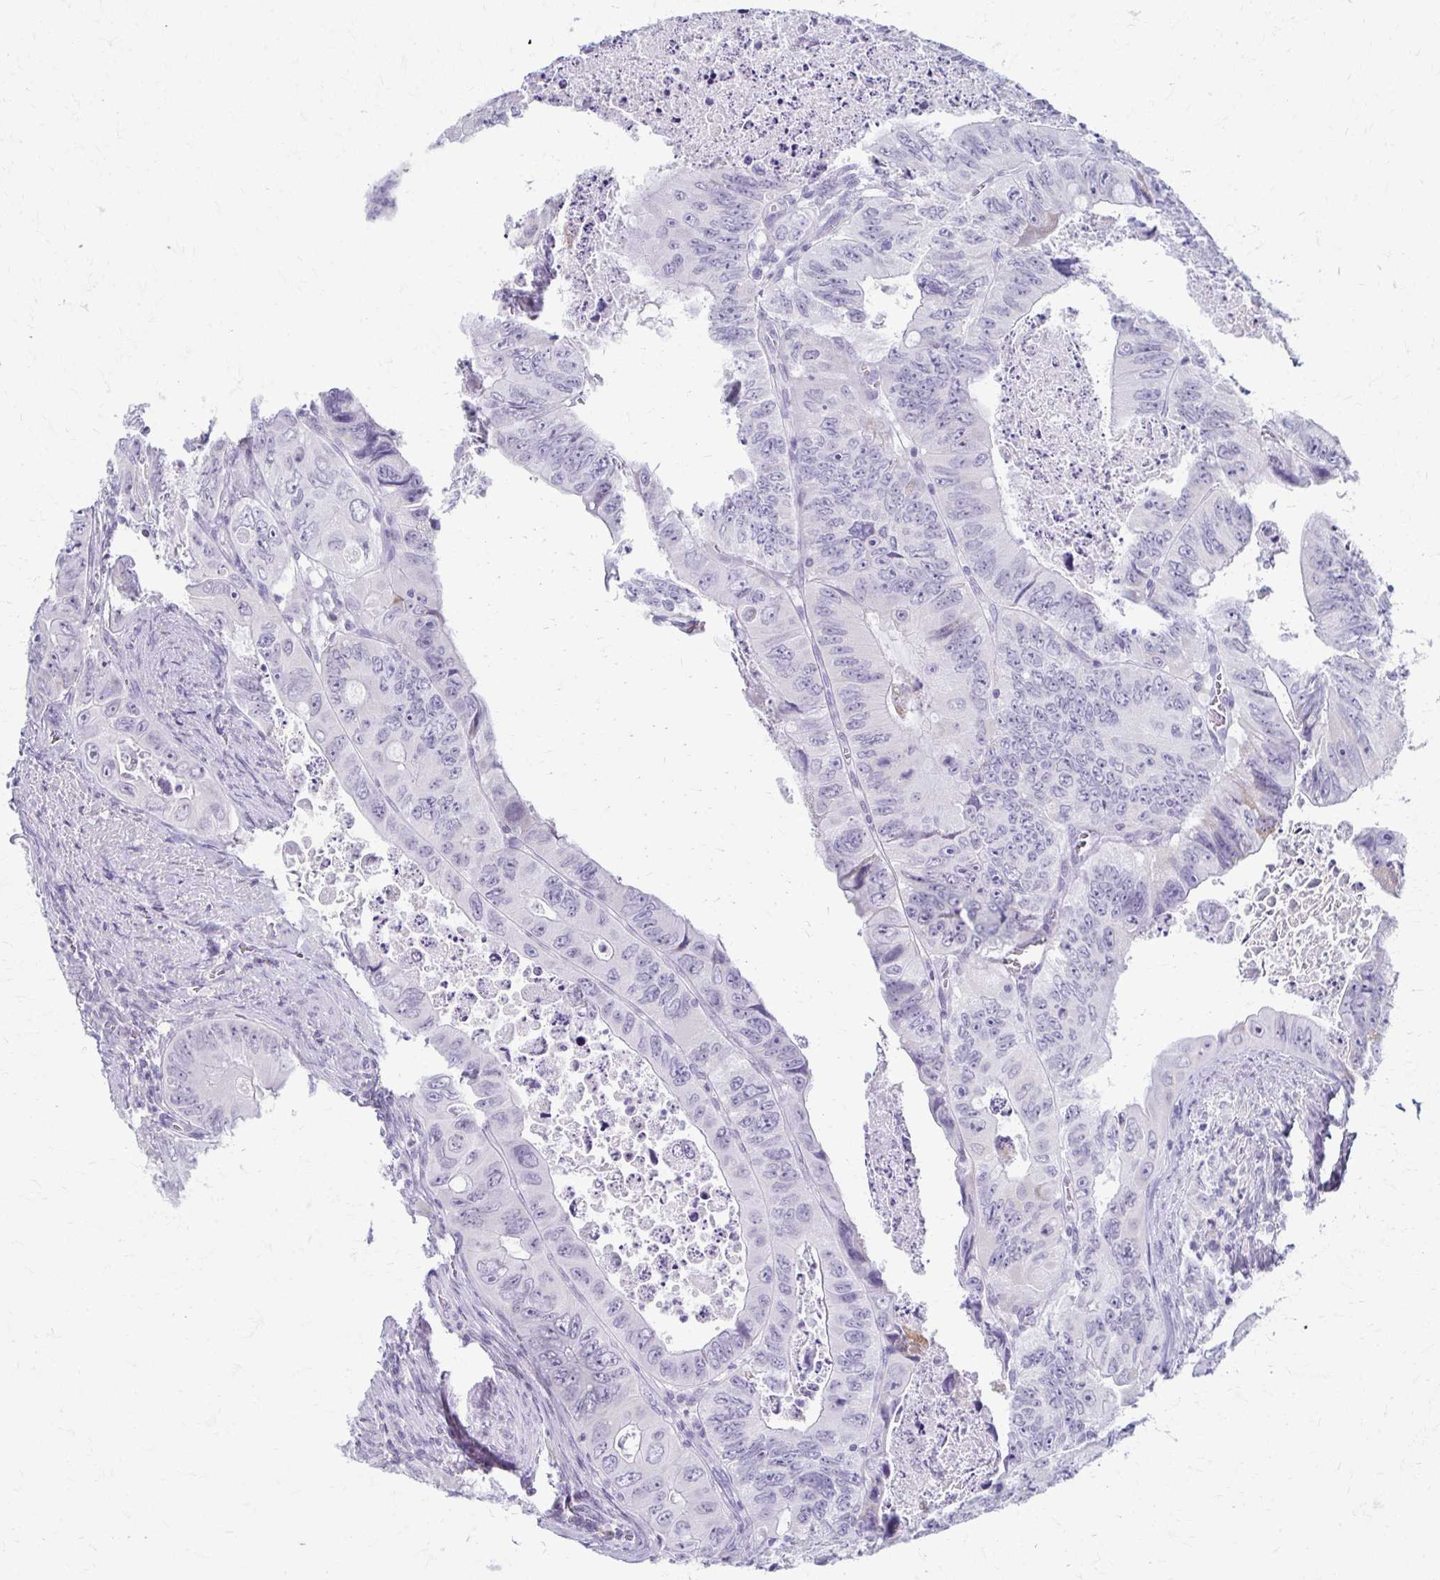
{"staining": {"intensity": "negative", "quantity": "none", "location": "none"}, "tissue": "colorectal cancer", "cell_type": "Tumor cells", "image_type": "cancer", "snomed": [{"axis": "morphology", "description": "Adenocarcinoma, NOS"}, {"axis": "topography", "description": "Colon"}], "caption": "Immunohistochemistry (IHC) histopathology image of neoplastic tissue: colorectal cancer stained with DAB exhibits no significant protein staining in tumor cells.", "gene": "FCGR2B", "patient": {"sex": "female", "age": 84}}